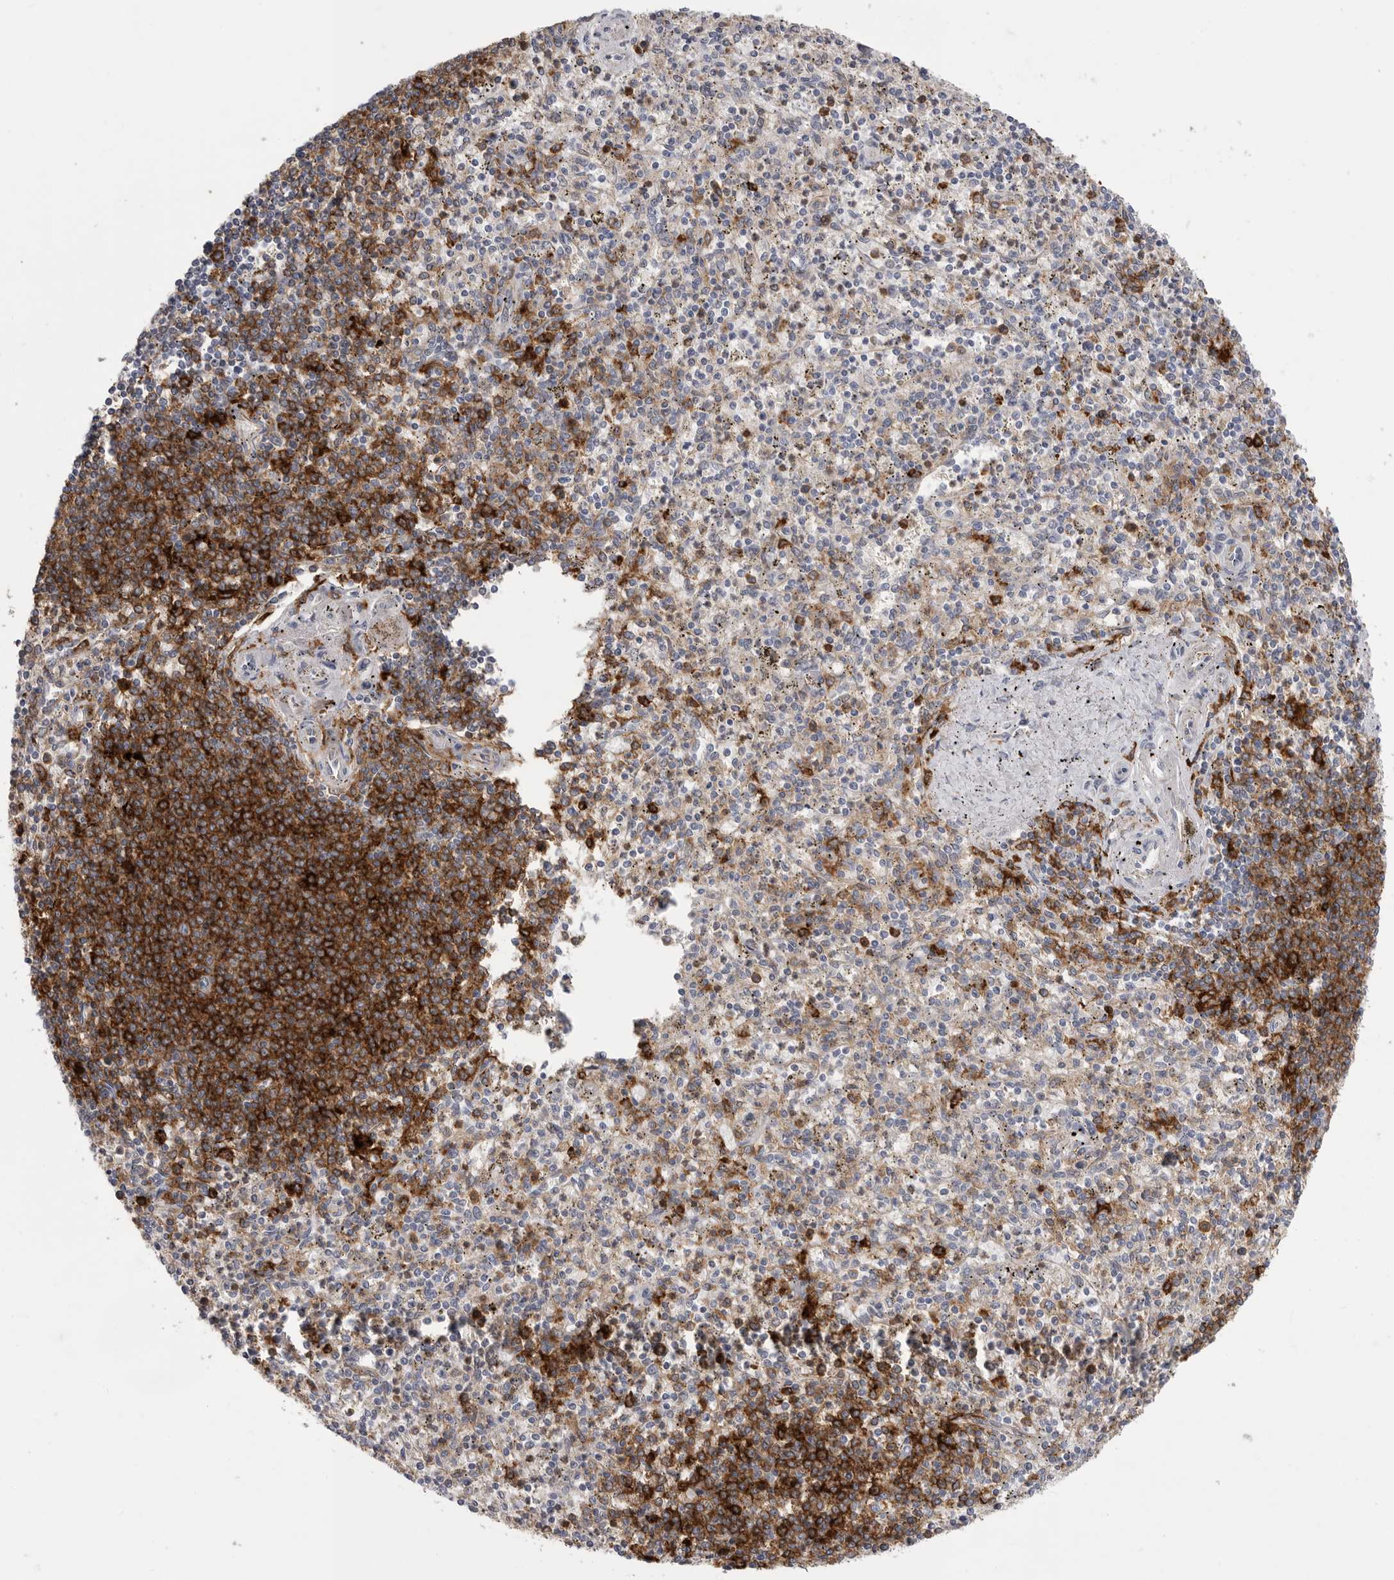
{"staining": {"intensity": "moderate", "quantity": "<25%", "location": "cytoplasmic/membranous"}, "tissue": "spleen", "cell_type": "Cells in red pulp", "image_type": "normal", "snomed": [{"axis": "morphology", "description": "Normal tissue, NOS"}, {"axis": "topography", "description": "Spleen"}], "caption": "The image exhibits a brown stain indicating the presence of a protein in the cytoplasmic/membranous of cells in red pulp in spleen. The staining was performed using DAB to visualize the protein expression in brown, while the nuclei were stained in blue with hematoxylin (Magnification: 20x).", "gene": "SIGLEC10", "patient": {"sex": "male", "age": 72}}